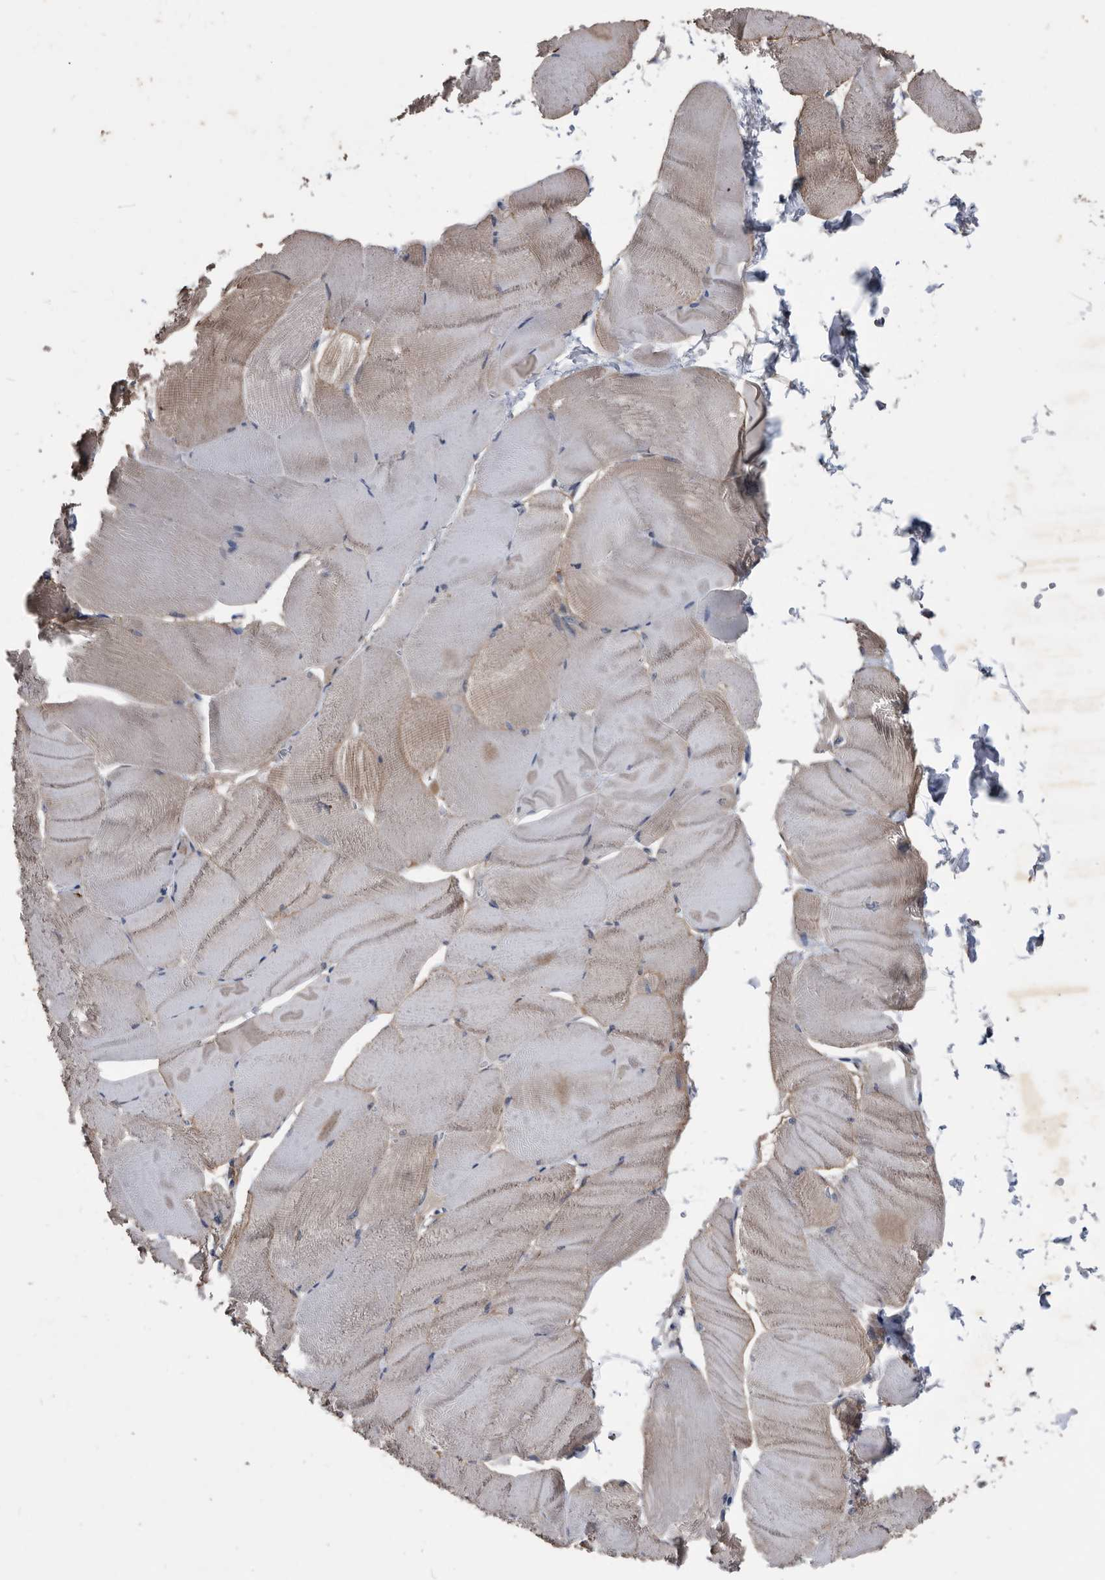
{"staining": {"intensity": "weak", "quantity": "<25%", "location": "cytoplasmic/membranous"}, "tissue": "skeletal muscle", "cell_type": "Myocytes", "image_type": "normal", "snomed": [{"axis": "morphology", "description": "Normal tissue, NOS"}, {"axis": "morphology", "description": "Basal cell carcinoma"}, {"axis": "topography", "description": "Skeletal muscle"}], "caption": "Immunohistochemistry (IHC) histopathology image of normal skeletal muscle stained for a protein (brown), which shows no expression in myocytes.", "gene": "NRBP1", "patient": {"sex": "female", "age": 64}}